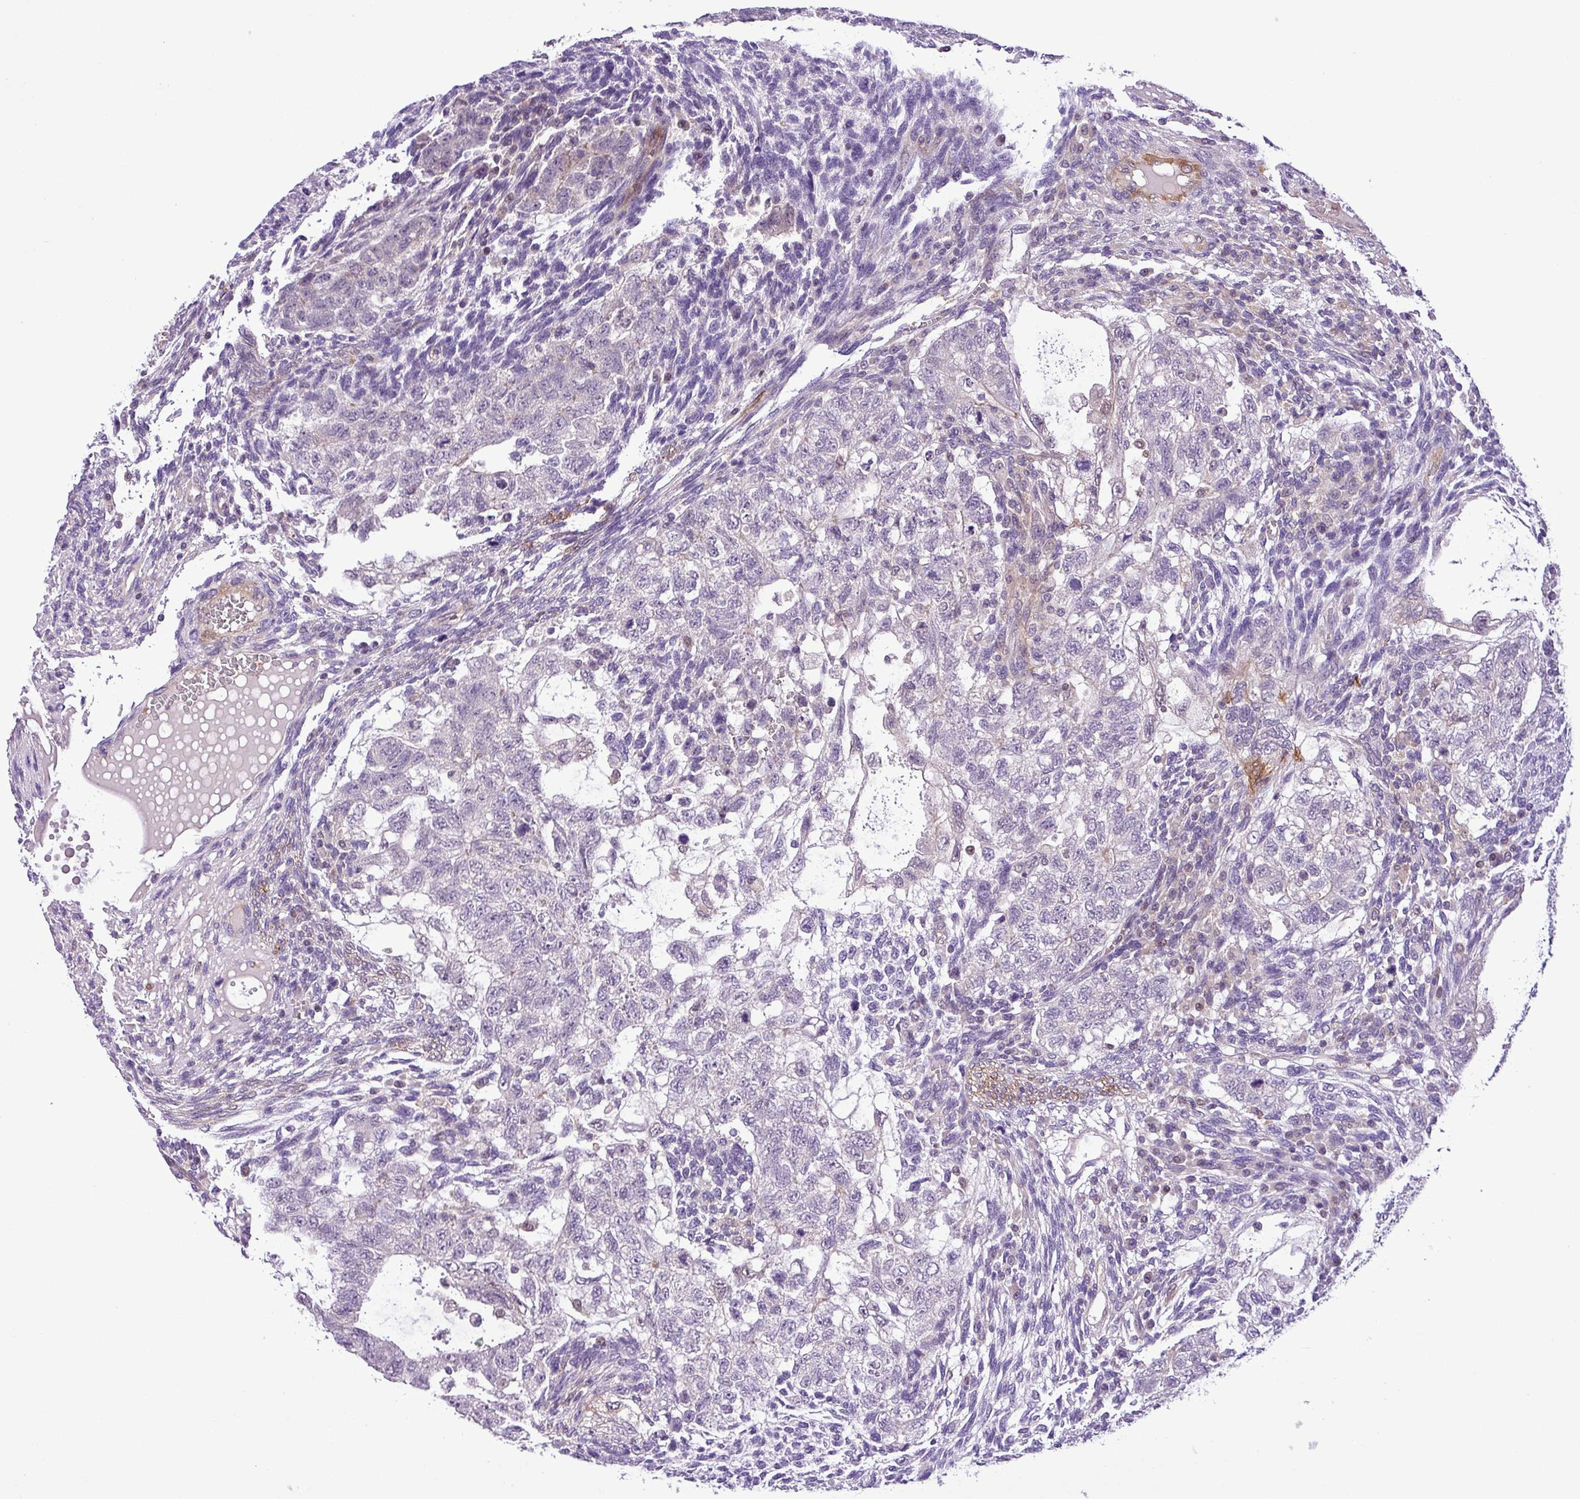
{"staining": {"intensity": "negative", "quantity": "none", "location": "none"}, "tissue": "testis cancer", "cell_type": "Tumor cells", "image_type": "cancer", "snomed": [{"axis": "morphology", "description": "Carcinoma, Embryonal, NOS"}, {"axis": "topography", "description": "Testis"}], "caption": "Immunohistochemical staining of testis cancer demonstrates no significant staining in tumor cells.", "gene": "NBEAL2", "patient": {"sex": "male", "age": 37}}